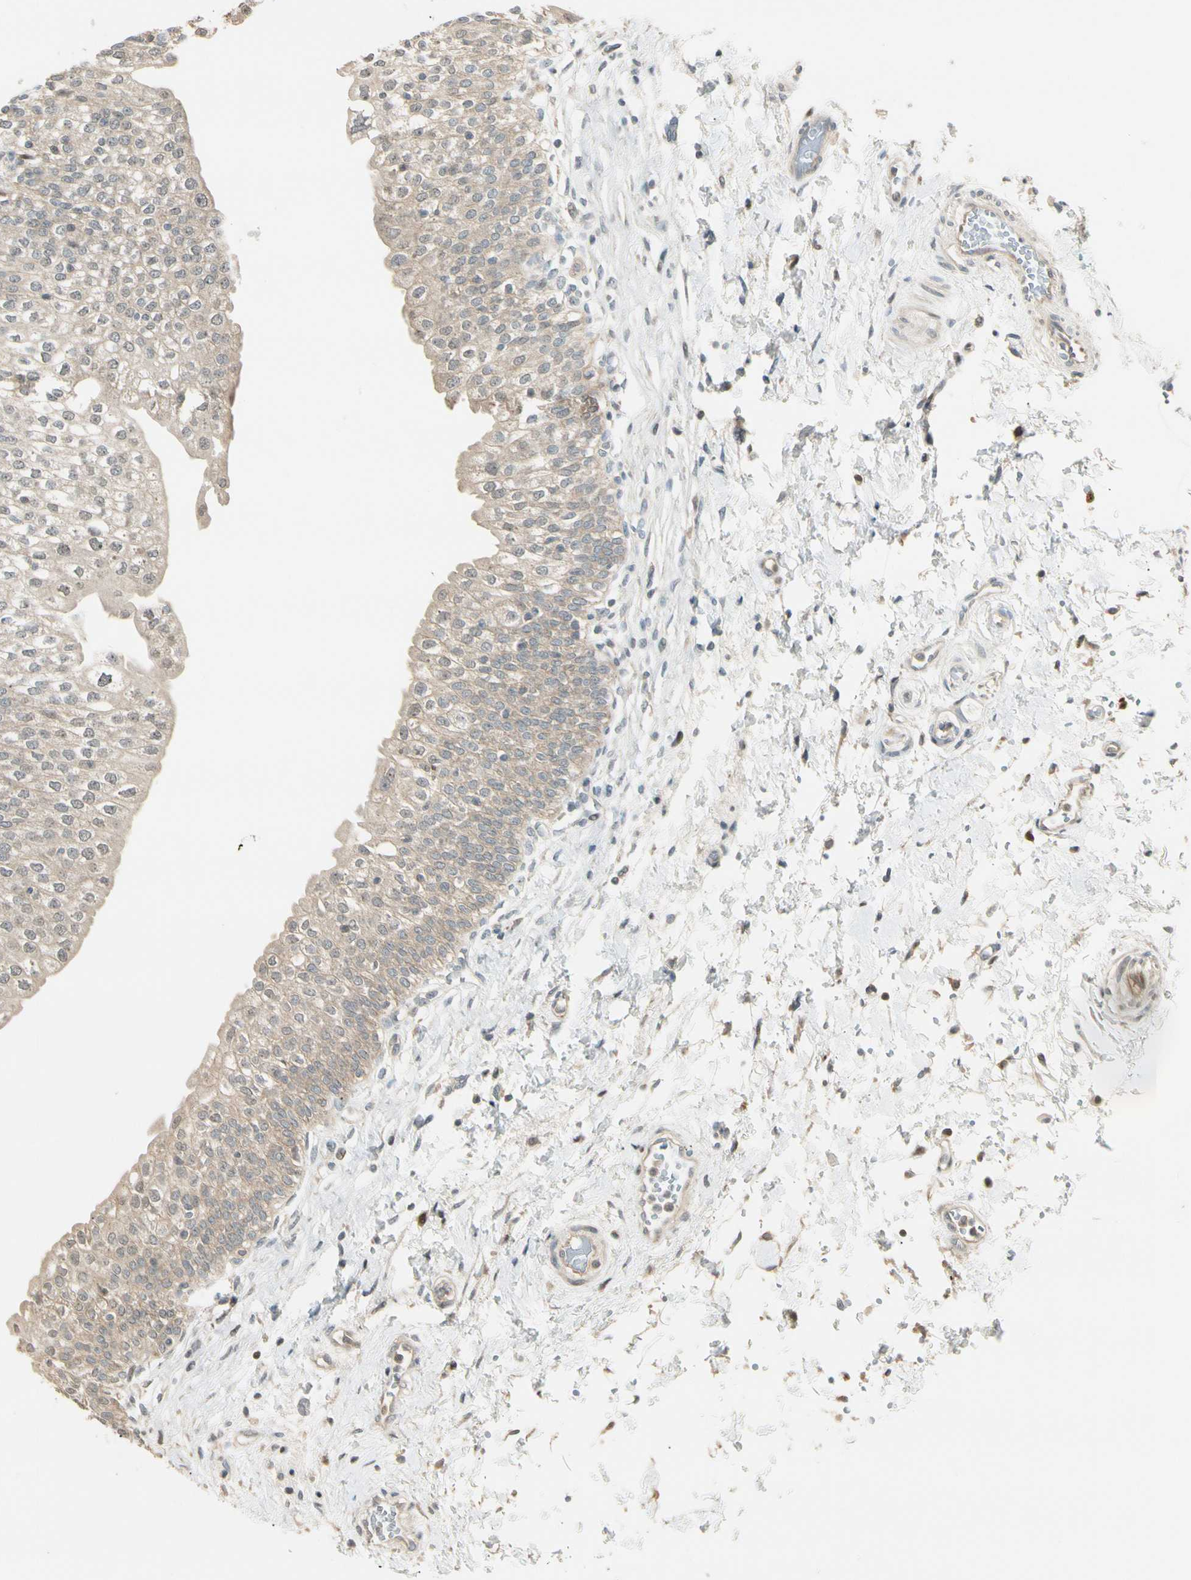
{"staining": {"intensity": "weak", "quantity": ">75%", "location": "cytoplasmic/membranous"}, "tissue": "urinary bladder", "cell_type": "Urothelial cells", "image_type": "normal", "snomed": [{"axis": "morphology", "description": "Normal tissue, NOS"}, {"axis": "topography", "description": "Urinary bladder"}], "caption": "Urinary bladder stained with a brown dye shows weak cytoplasmic/membranous positive positivity in approximately >75% of urothelial cells.", "gene": "P3H2", "patient": {"sex": "male", "age": 55}}